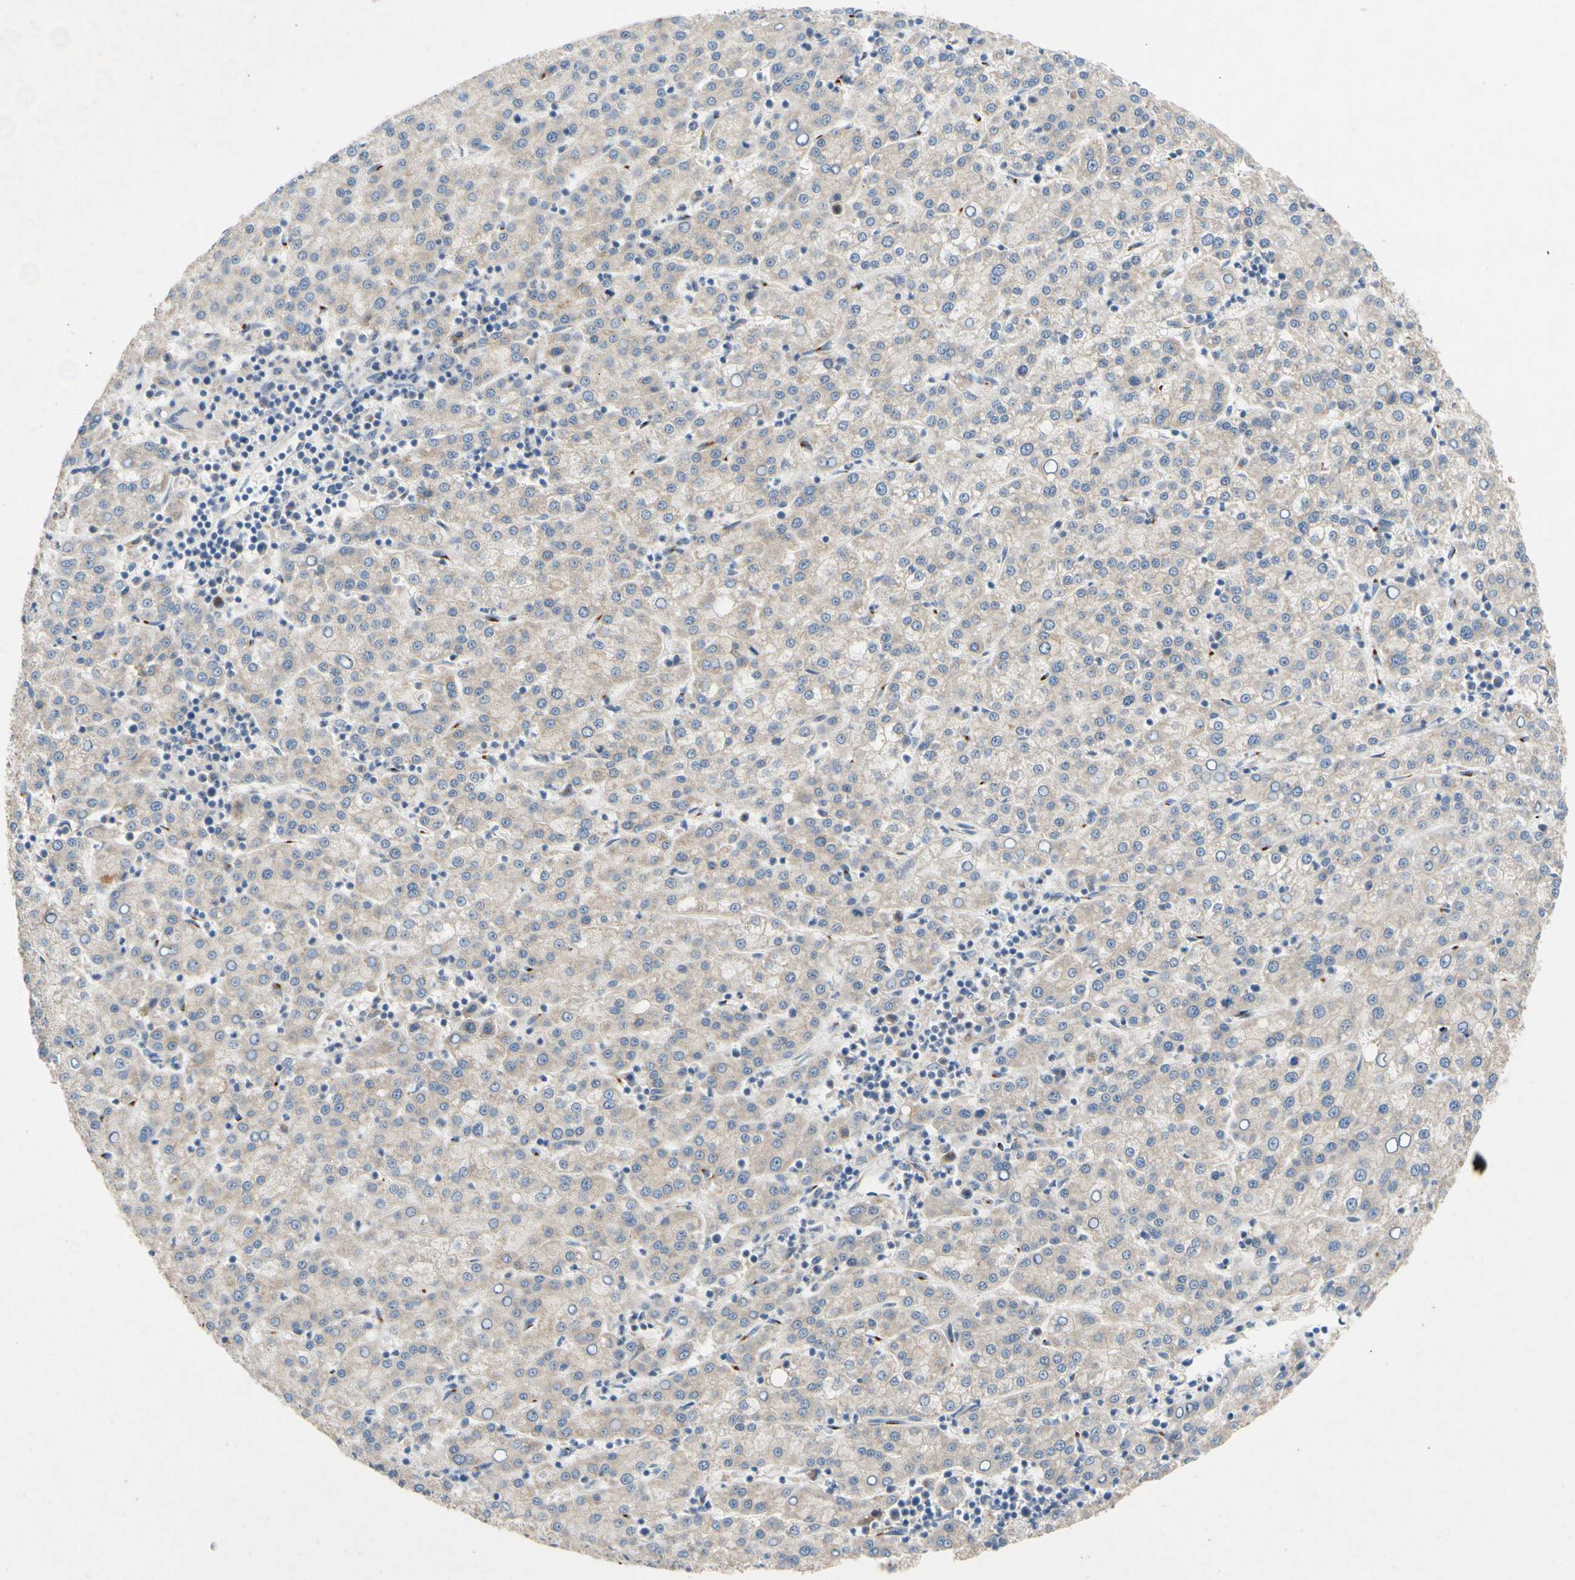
{"staining": {"intensity": "weak", "quantity": "25%-75%", "location": "cytoplasmic/membranous"}, "tissue": "liver cancer", "cell_type": "Tumor cells", "image_type": "cancer", "snomed": [{"axis": "morphology", "description": "Carcinoma, Hepatocellular, NOS"}, {"axis": "topography", "description": "Liver"}], "caption": "Immunohistochemistry (DAB (3,3'-diaminobenzidine)) staining of human liver hepatocellular carcinoma displays weak cytoplasmic/membranous protein staining in approximately 25%-75% of tumor cells.", "gene": "GASK1B", "patient": {"sex": "female", "age": 58}}